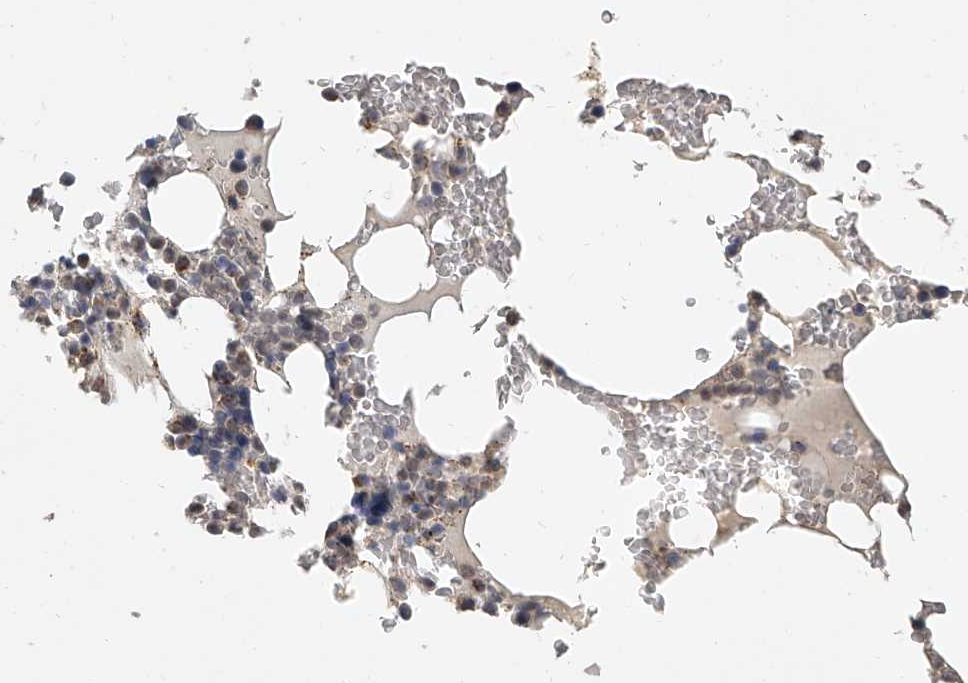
{"staining": {"intensity": "weak", "quantity": "<25%", "location": "cytoplasmic/membranous"}, "tissue": "bone marrow", "cell_type": "Hematopoietic cells", "image_type": "normal", "snomed": [{"axis": "morphology", "description": "Normal tissue, NOS"}, {"axis": "topography", "description": "Bone marrow"}], "caption": "IHC of unremarkable bone marrow reveals no positivity in hematopoietic cells.", "gene": "KLHL7", "patient": {"sex": "male", "age": 58}}